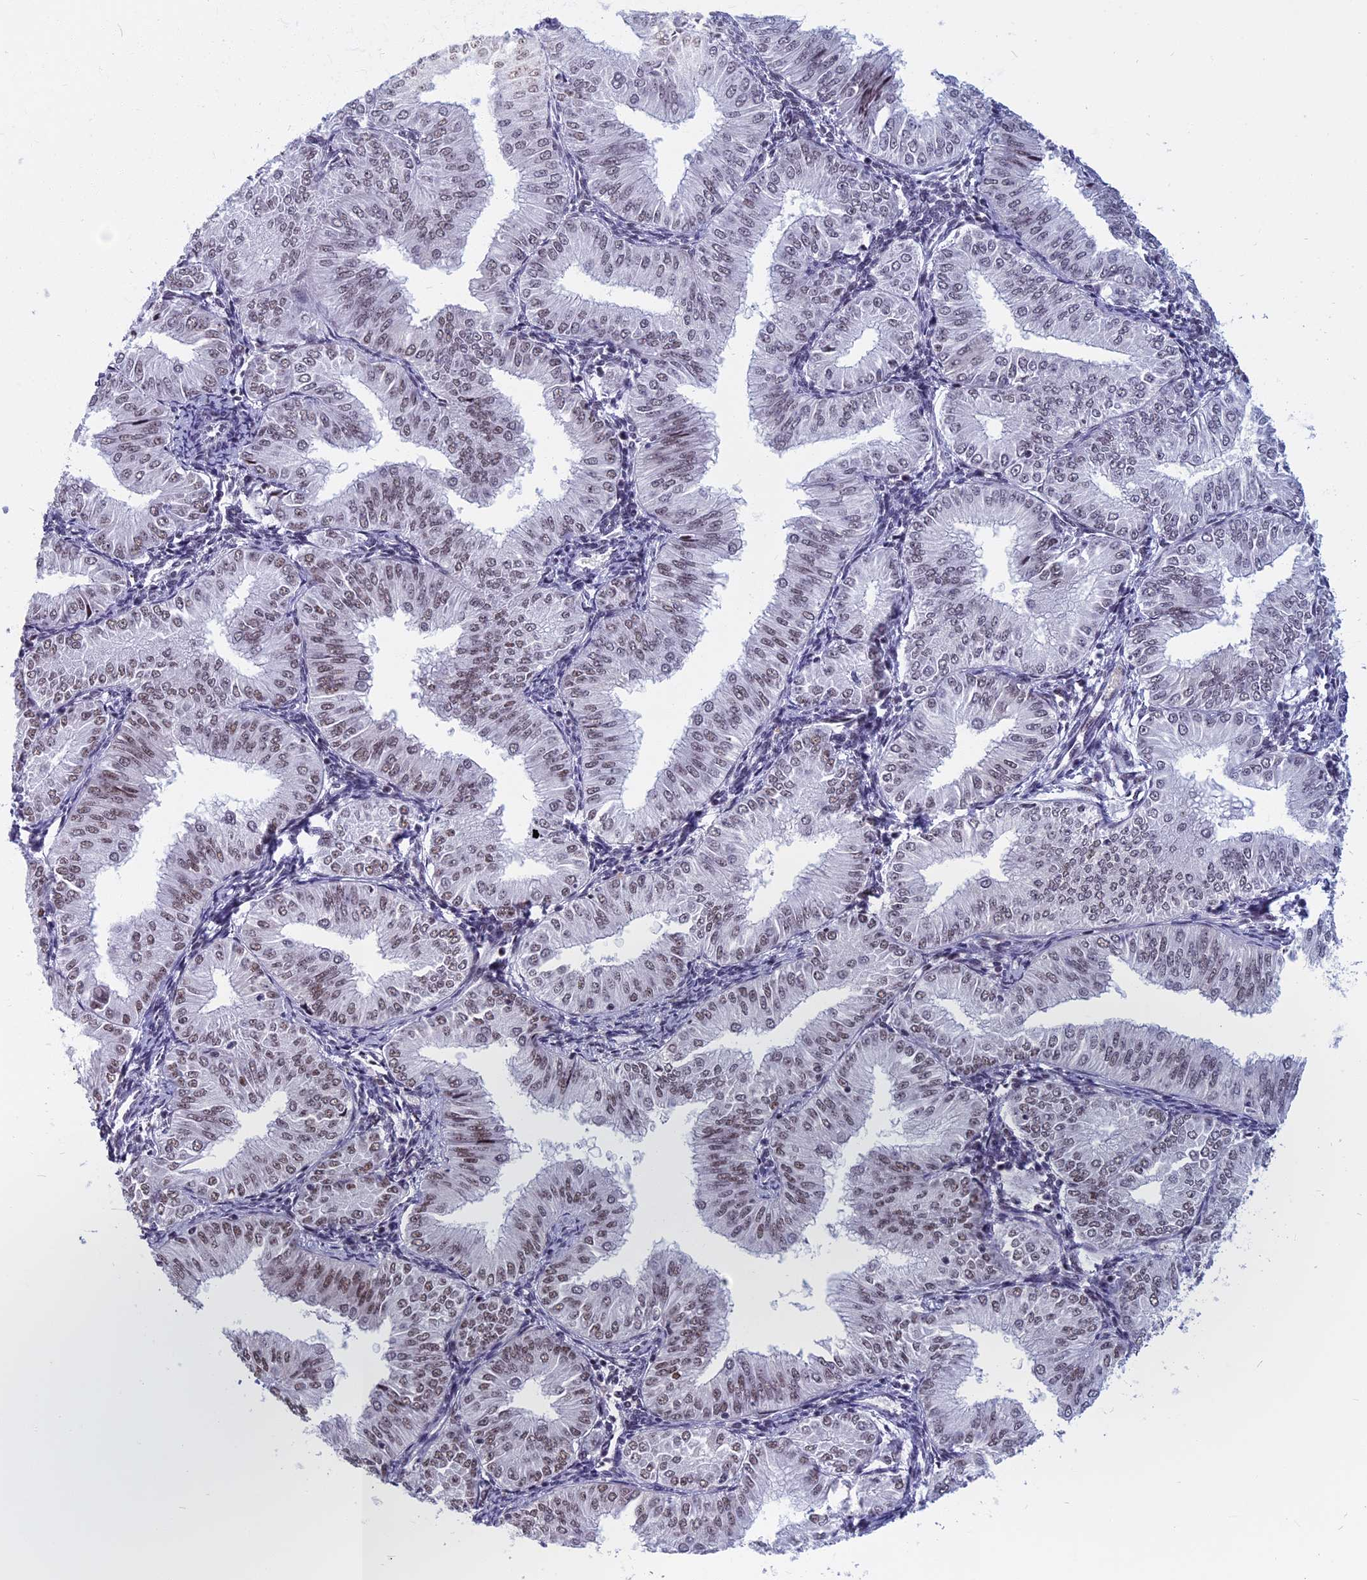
{"staining": {"intensity": "moderate", "quantity": "25%-75%", "location": "nuclear"}, "tissue": "endometrial cancer", "cell_type": "Tumor cells", "image_type": "cancer", "snomed": [{"axis": "morphology", "description": "Normal tissue, NOS"}, {"axis": "morphology", "description": "Adenocarcinoma, NOS"}, {"axis": "topography", "description": "Endometrium"}], "caption": "Protein expression analysis of human adenocarcinoma (endometrial) reveals moderate nuclear expression in about 25%-75% of tumor cells.", "gene": "CDC7", "patient": {"sex": "female", "age": 53}}